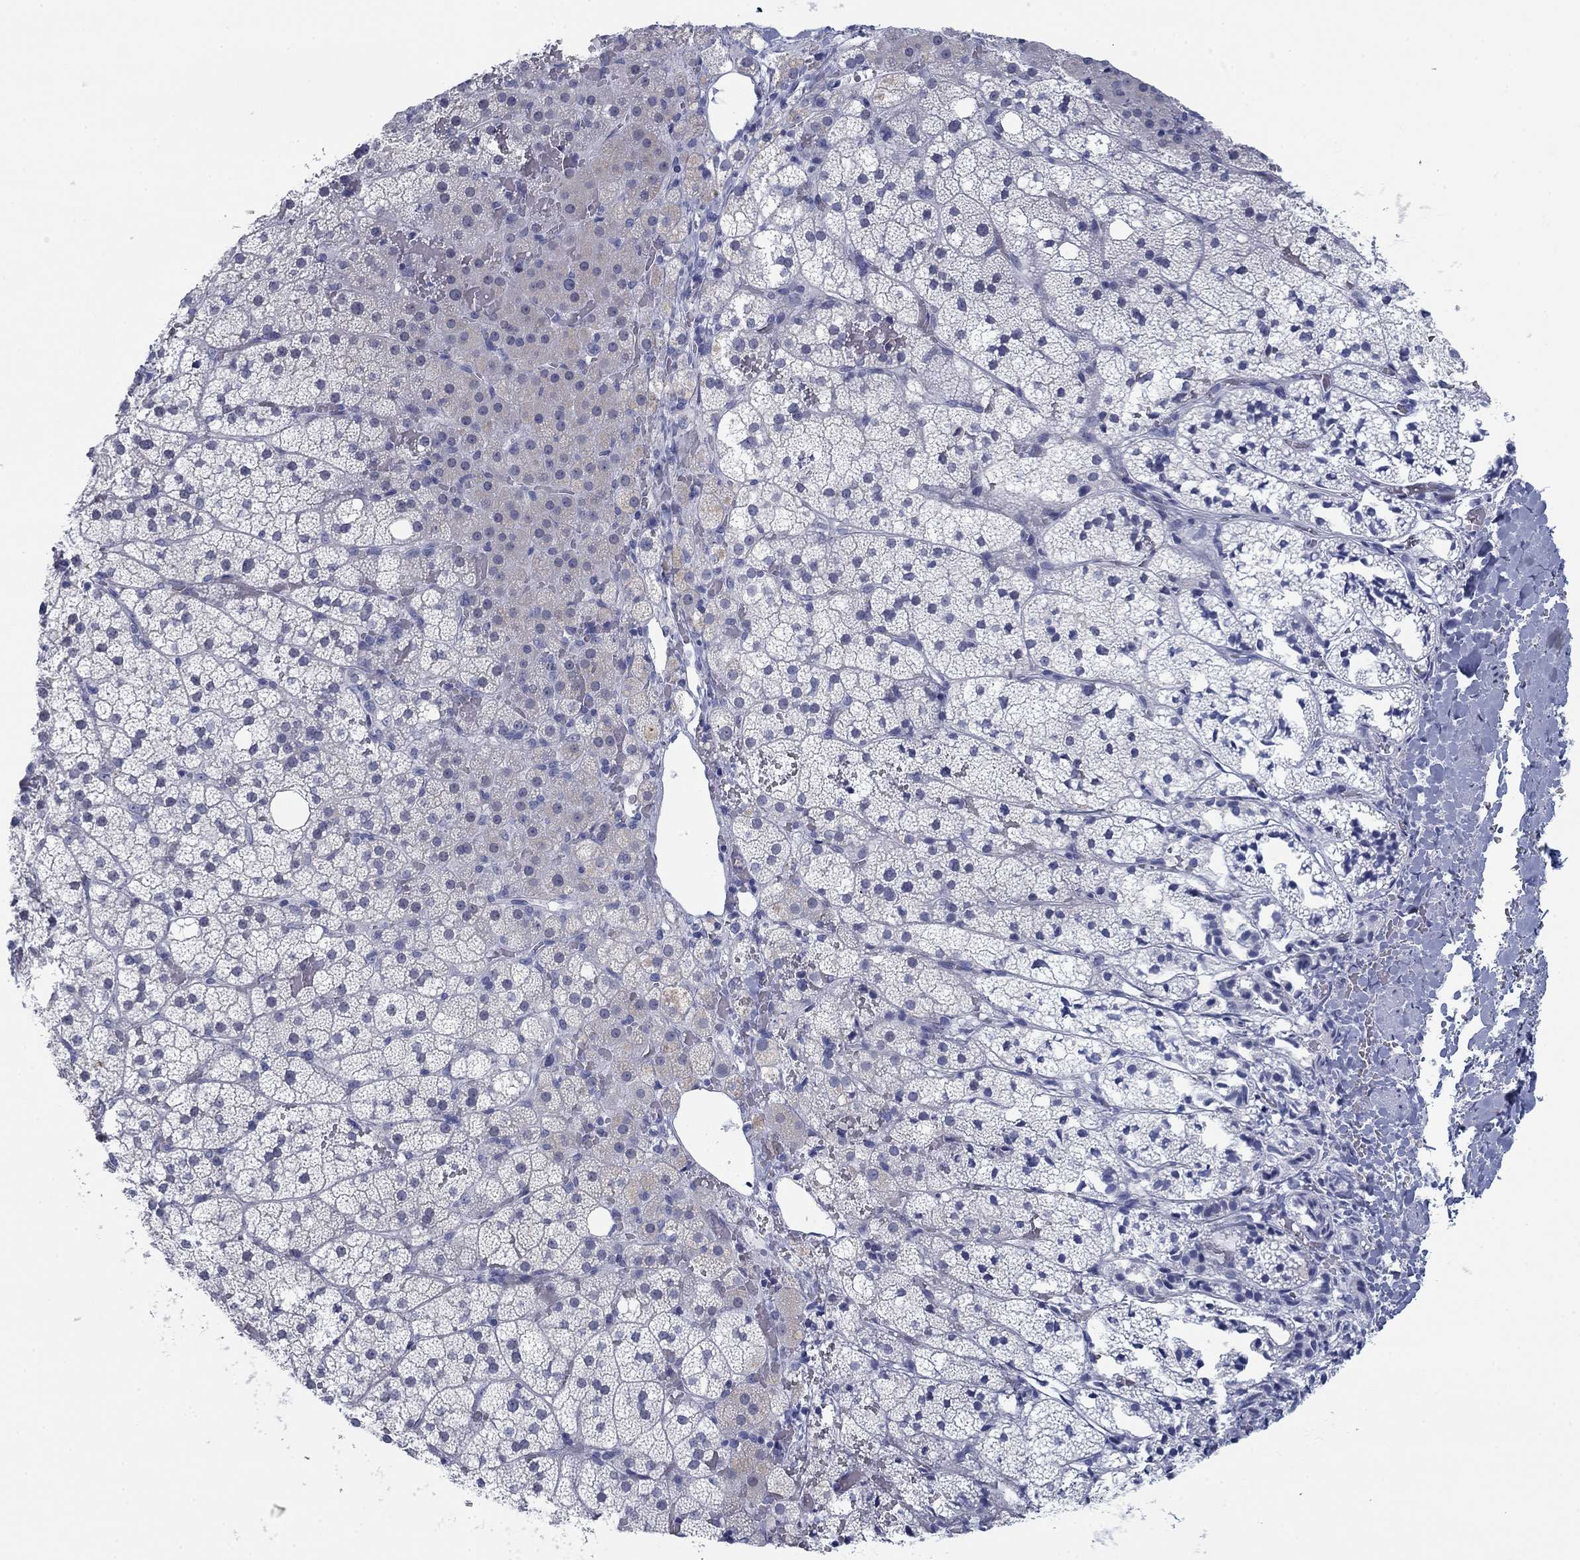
{"staining": {"intensity": "negative", "quantity": "none", "location": "none"}, "tissue": "adrenal gland", "cell_type": "Glandular cells", "image_type": "normal", "snomed": [{"axis": "morphology", "description": "Normal tissue, NOS"}, {"axis": "topography", "description": "Adrenal gland"}], "caption": "A high-resolution image shows immunohistochemistry staining of normal adrenal gland, which reveals no significant positivity in glandular cells. (Brightfield microscopy of DAB (3,3'-diaminobenzidine) immunohistochemistry (IHC) at high magnification).", "gene": "DNAL1", "patient": {"sex": "male", "age": 53}}